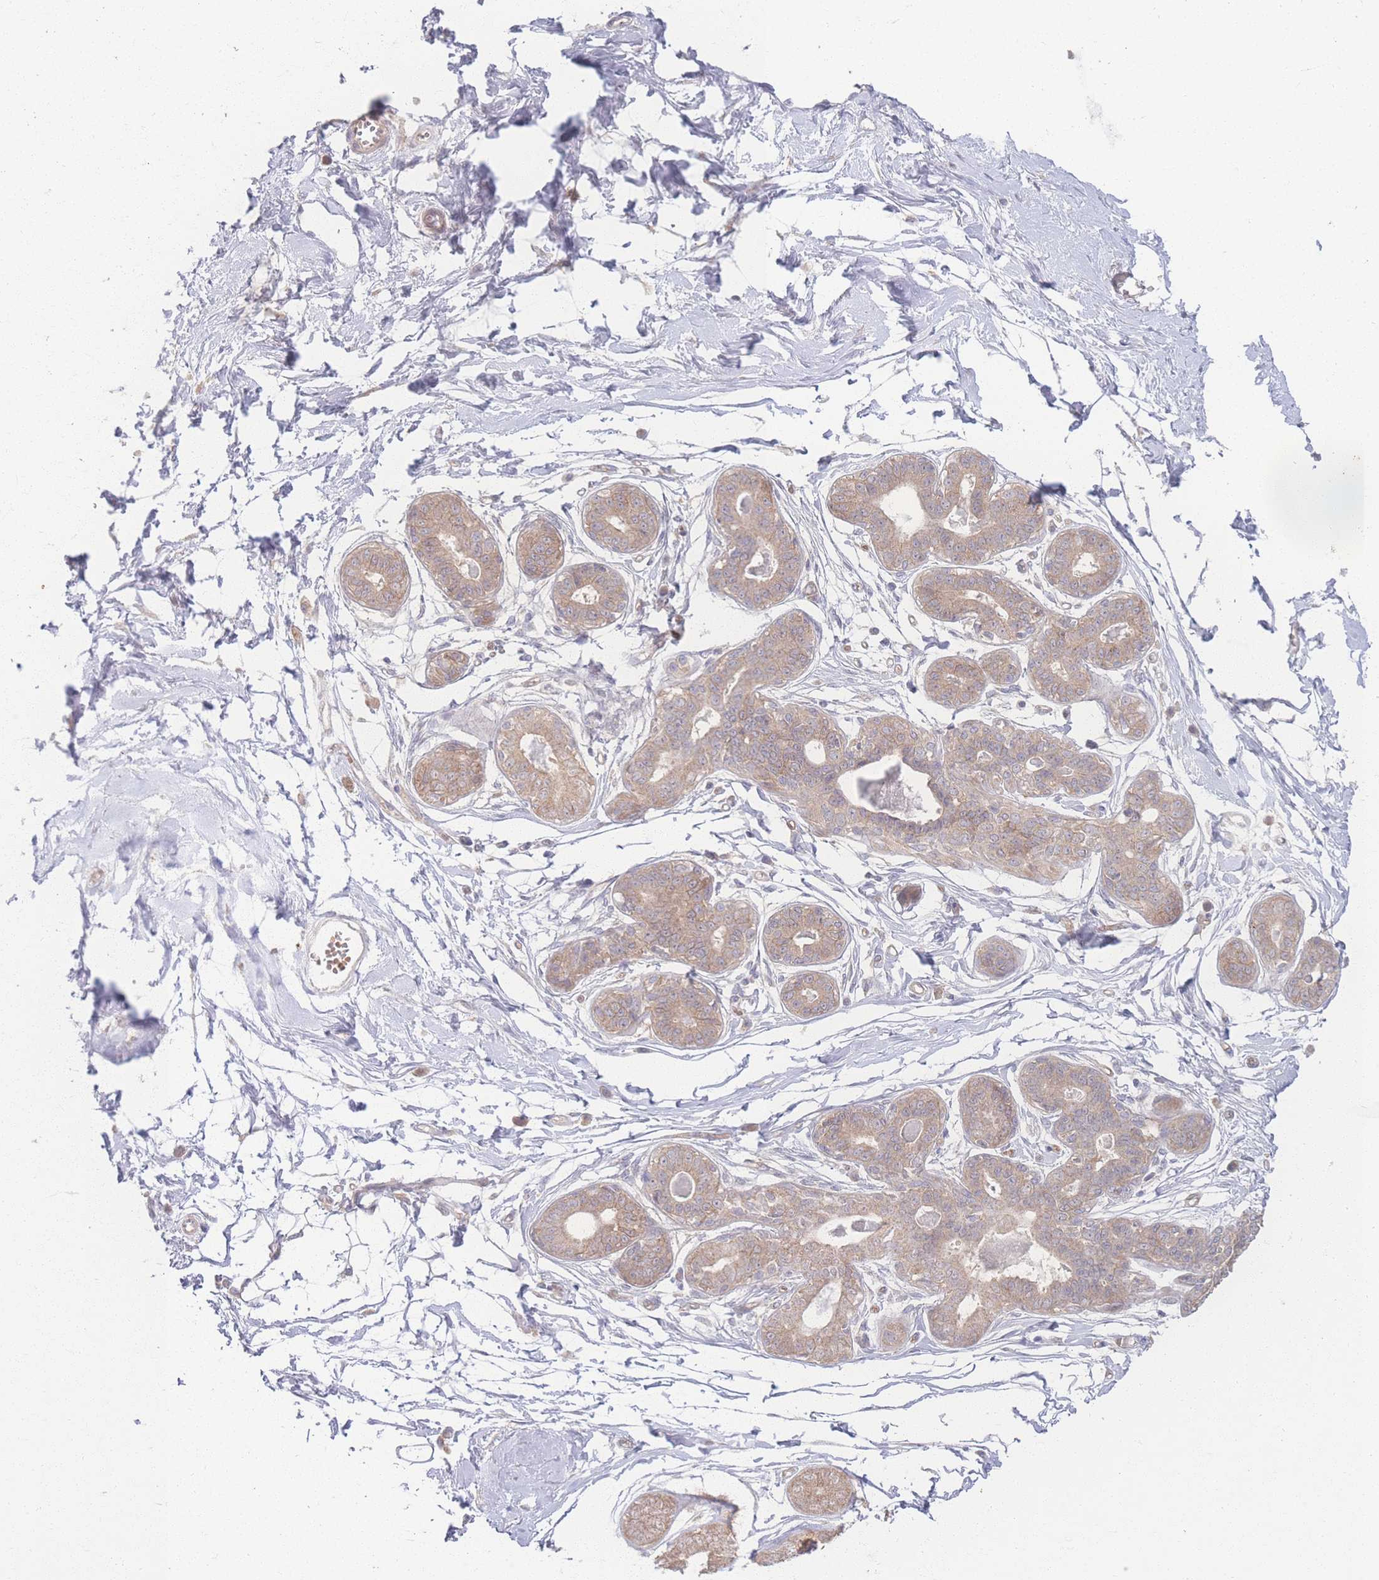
{"staining": {"intensity": "negative", "quantity": "none", "location": "none"}, "tissue": "breast", "cell_type": "Adipocytes", "image_type": "normal", "snomed": [{"axis": "morphology", "description": "Normal tissue, NOS"}, {"axis": "topography", "description": "Breast"}], "caption": "High power microscopy photomicrograph of an immunohistochemistry (IHC) image of normal breast, revealing no significant staining in adipocytes. Brightfield microscopy of immunohistochemistry (IHC) stained with DAB (brown) and hematoxylin (blue), captured at high magnification.", "gene": "INSR", "patient": {"sex": "female", "age": 45}}